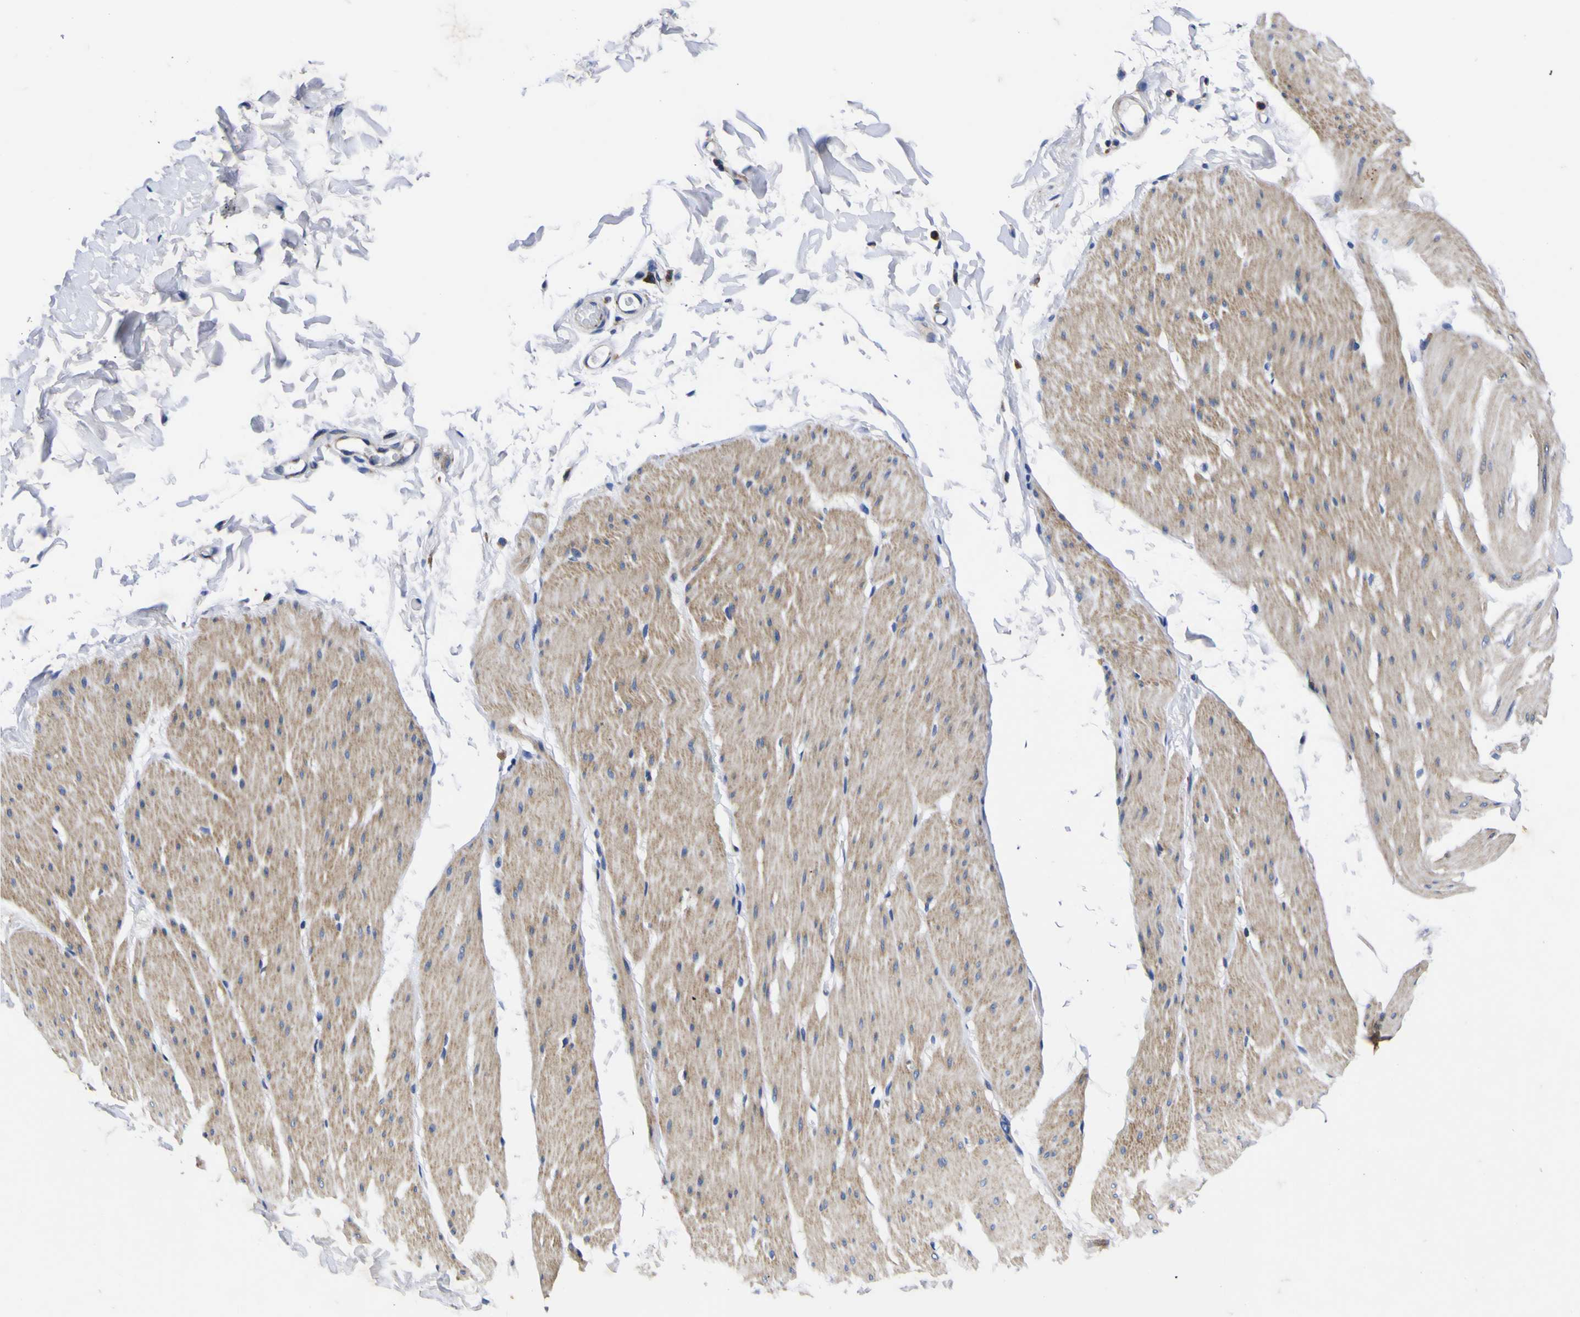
{"staining": {"intensity": "weak", "quantity": "25%-75%", "location": "cytoplasmic/membranous"}, "tissue": "smooth muscle", "cell_type": "Smooth muscle cells", "image_type": "normal", "snomed": [{"axis": "morphology", "description": "Normal tissue, NOS"}, {"axis": "topography", "description": "Joint tissue"}], "caption": "Immunohistochemical staining of normal human smooth muscle demonstrates low levels of weak cytoplasmic/membranous positivity in approximately 25%-75% of smooth muscle cells. (Brightfield microscopy of DAB IHC at high magnification).", "gene": "COA1", "patient": {"sex": "female", "age": 20}}